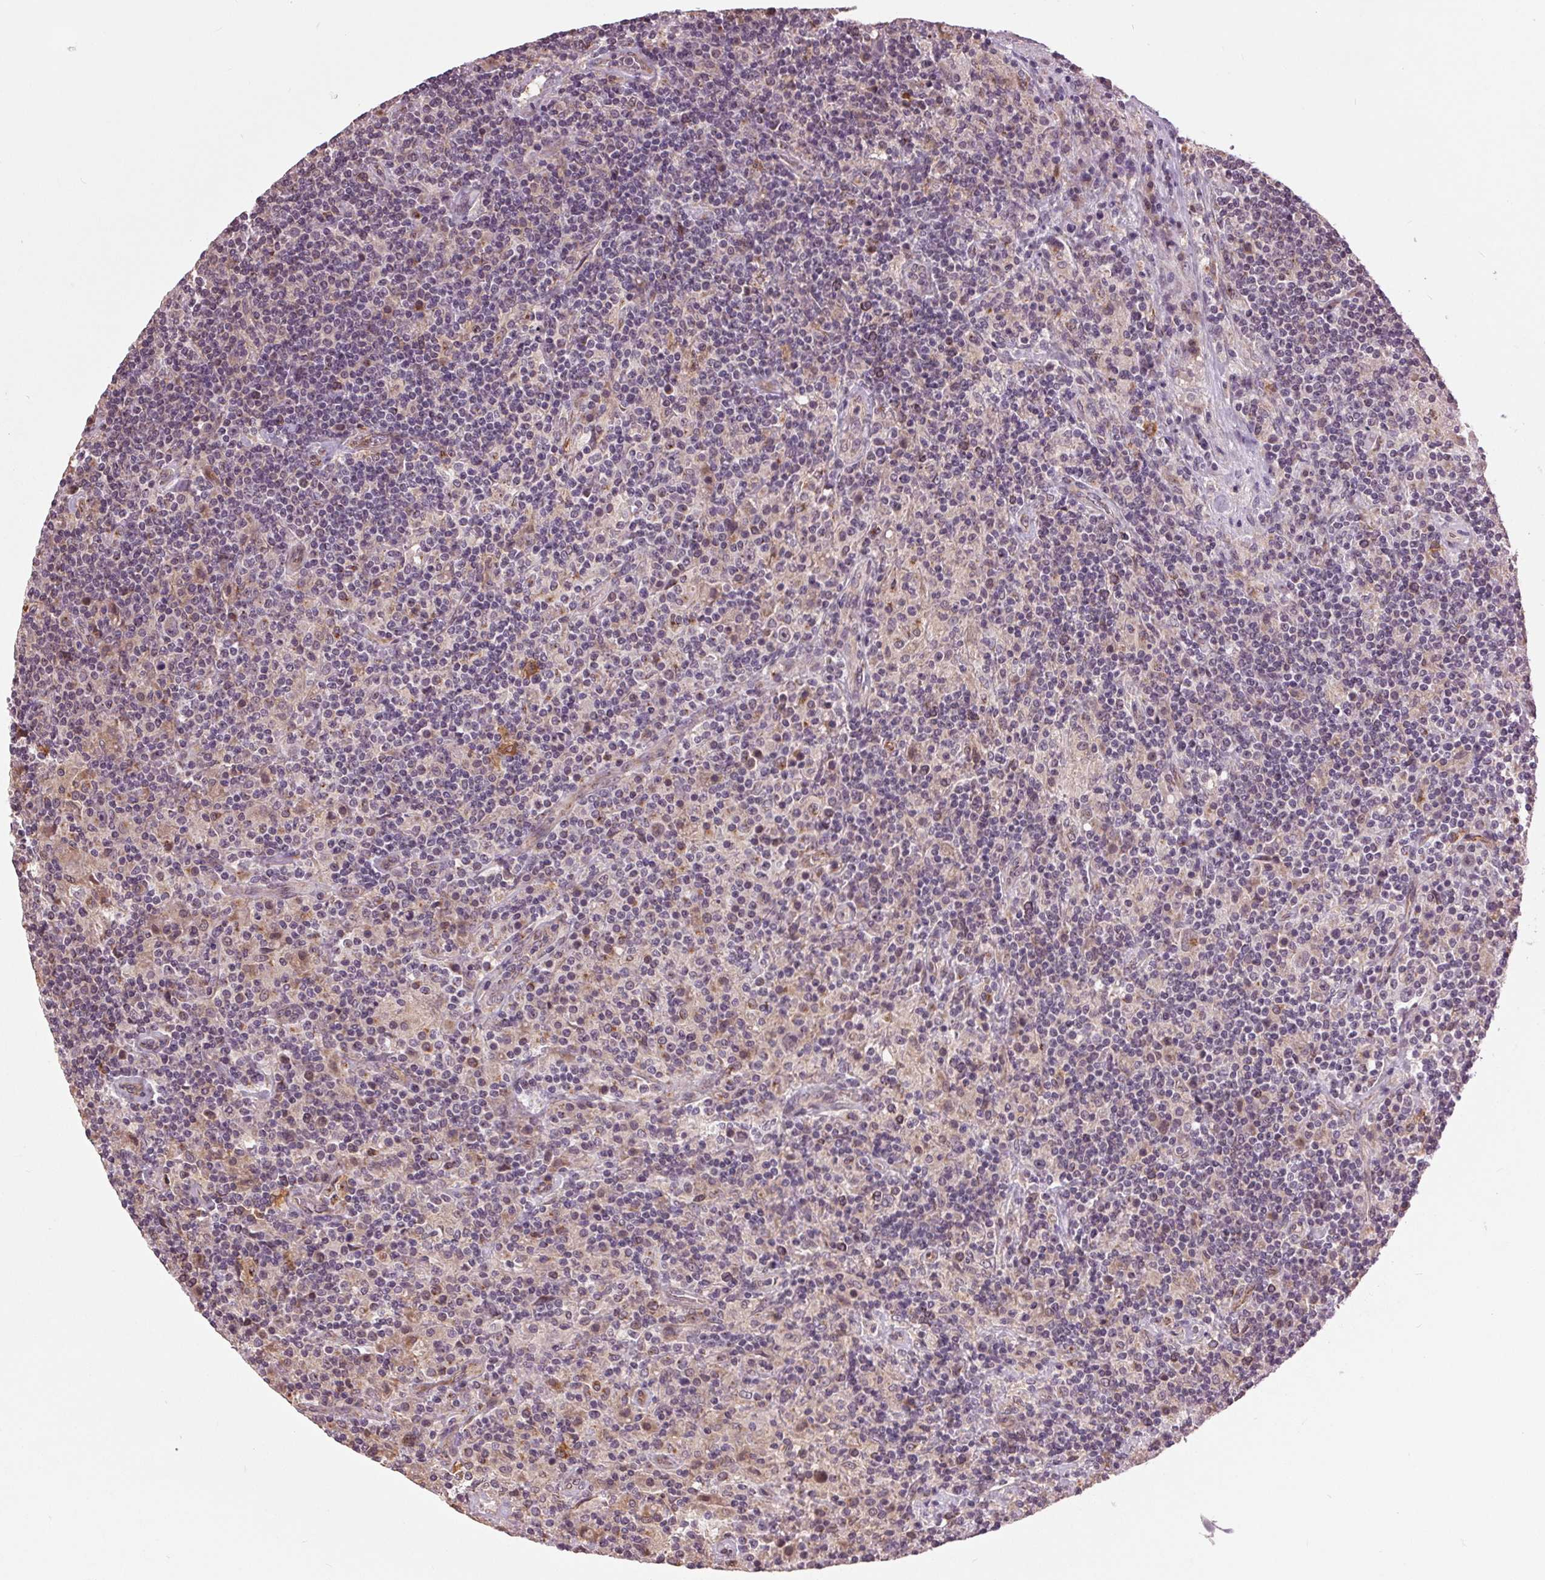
{"staining": {"intensity": "negative", "quantity": "none", "location": "none"}, "tissue": "lymphoma", "cell_type": "Tumor cells", "image_type": "cancer", "snomed": [{"axis": "morphology", "description": "Hodgkin's disease, NOS"}, {"axis": "topography", "description": "Lymph node"}], "caption": "Immunohistochemical staining of human Hodgkin's disease shows no significant expression in tumor cells.", "gene": "BSDC1", "patient": {"sex": "male", "age": 70}}